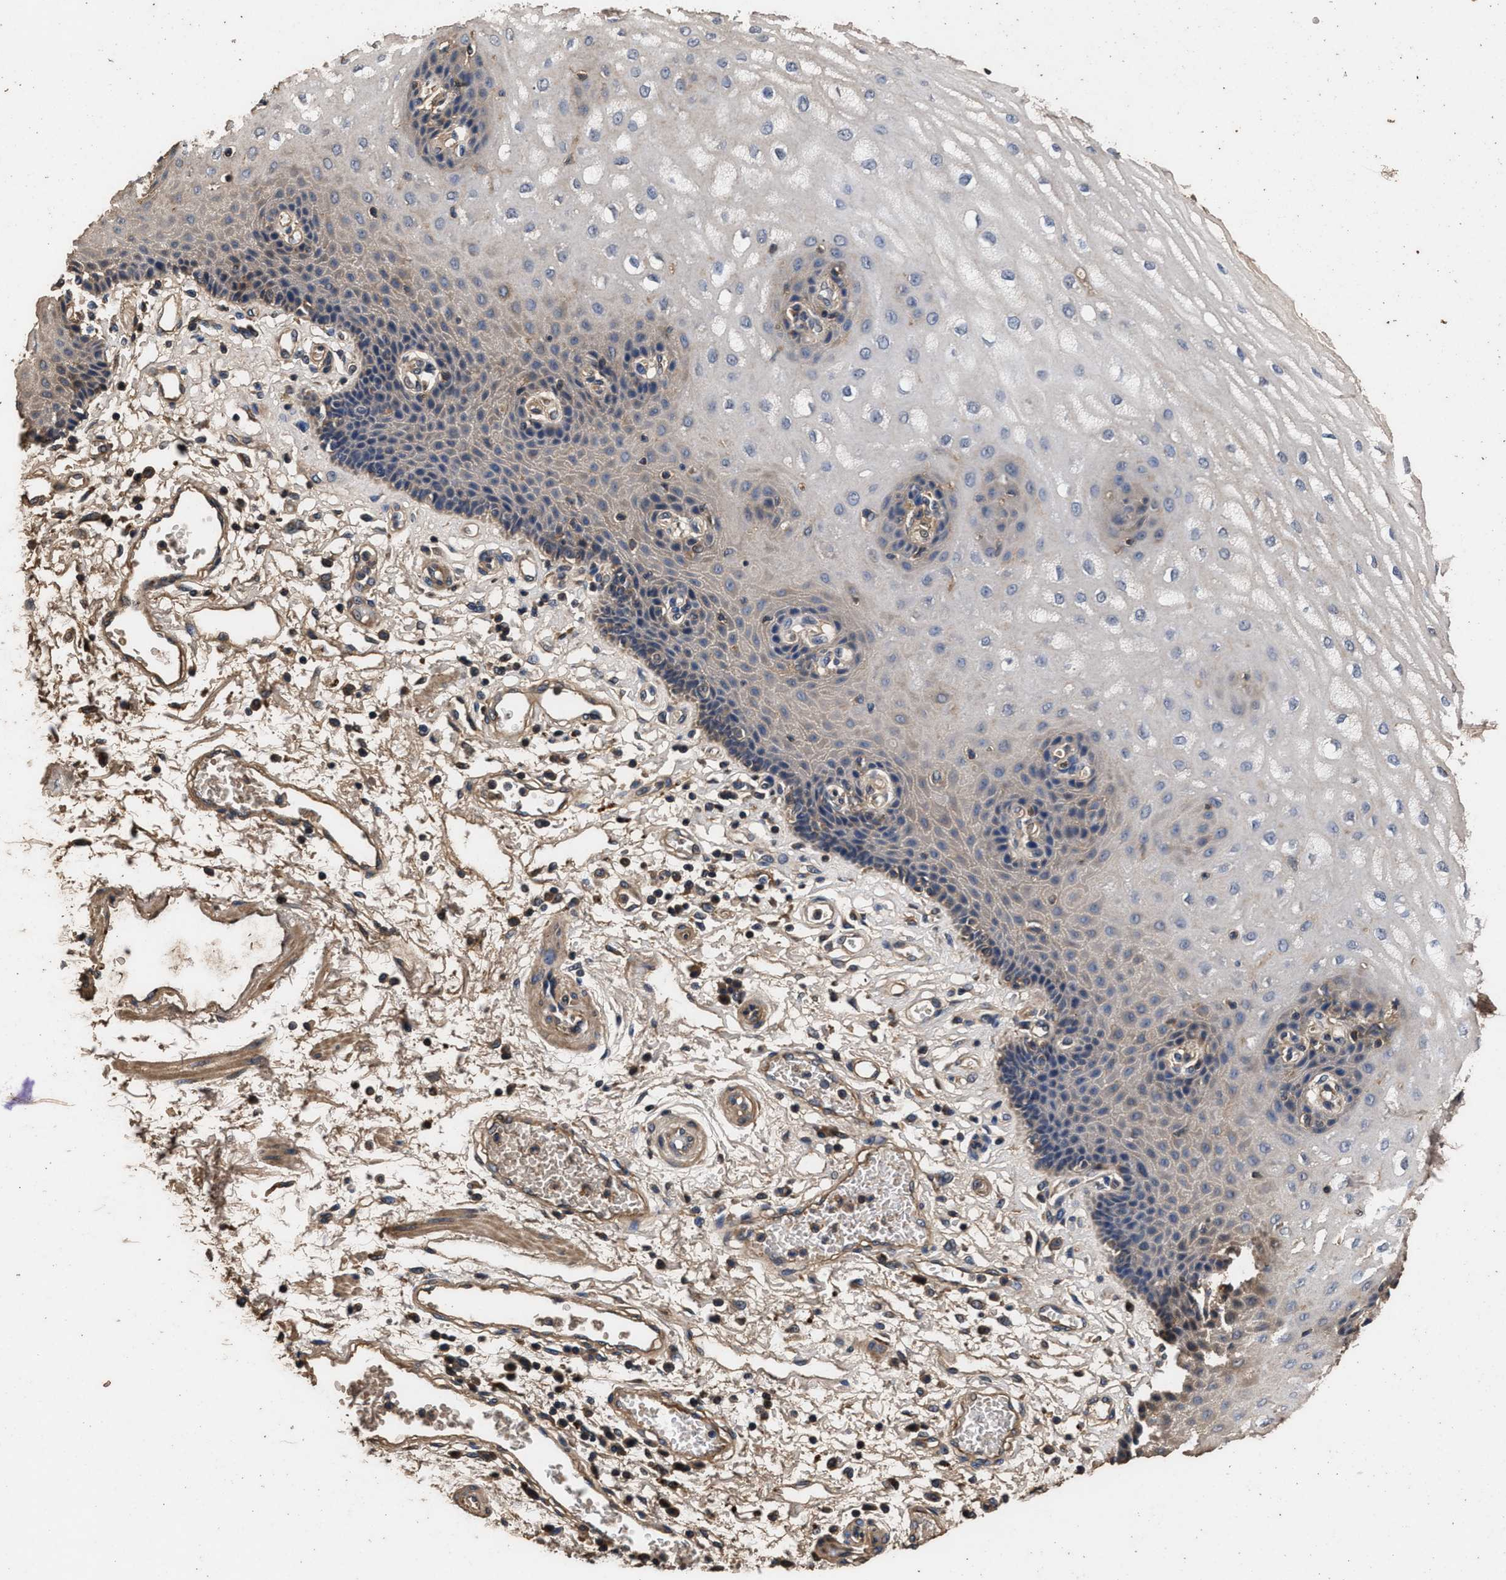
{"staining": {"intensity": "moderate", "quantity": "<25%", "location": "cytoplasmic/membranous"}, "tissue": "esophagus", "cell_type": "Squamous epithelial cells", "image_type": "normal", "snomed": [{"axis": "morphology", "description": "Normal tissue, NOS"}, {"axis": "topography", "description": "Esophagus"}], "caption": "Normal esophagus displays moderate cytoplasmic/membranous positivity in about <25% of squamous epithelial cells The protein is stained brown, and the nuclei are stained in blue (DAB IHC with brightfield microscopy, high magnification)..", "gene": "ENSG00000286112", "patient": {"sex": "male", "age": 54}}